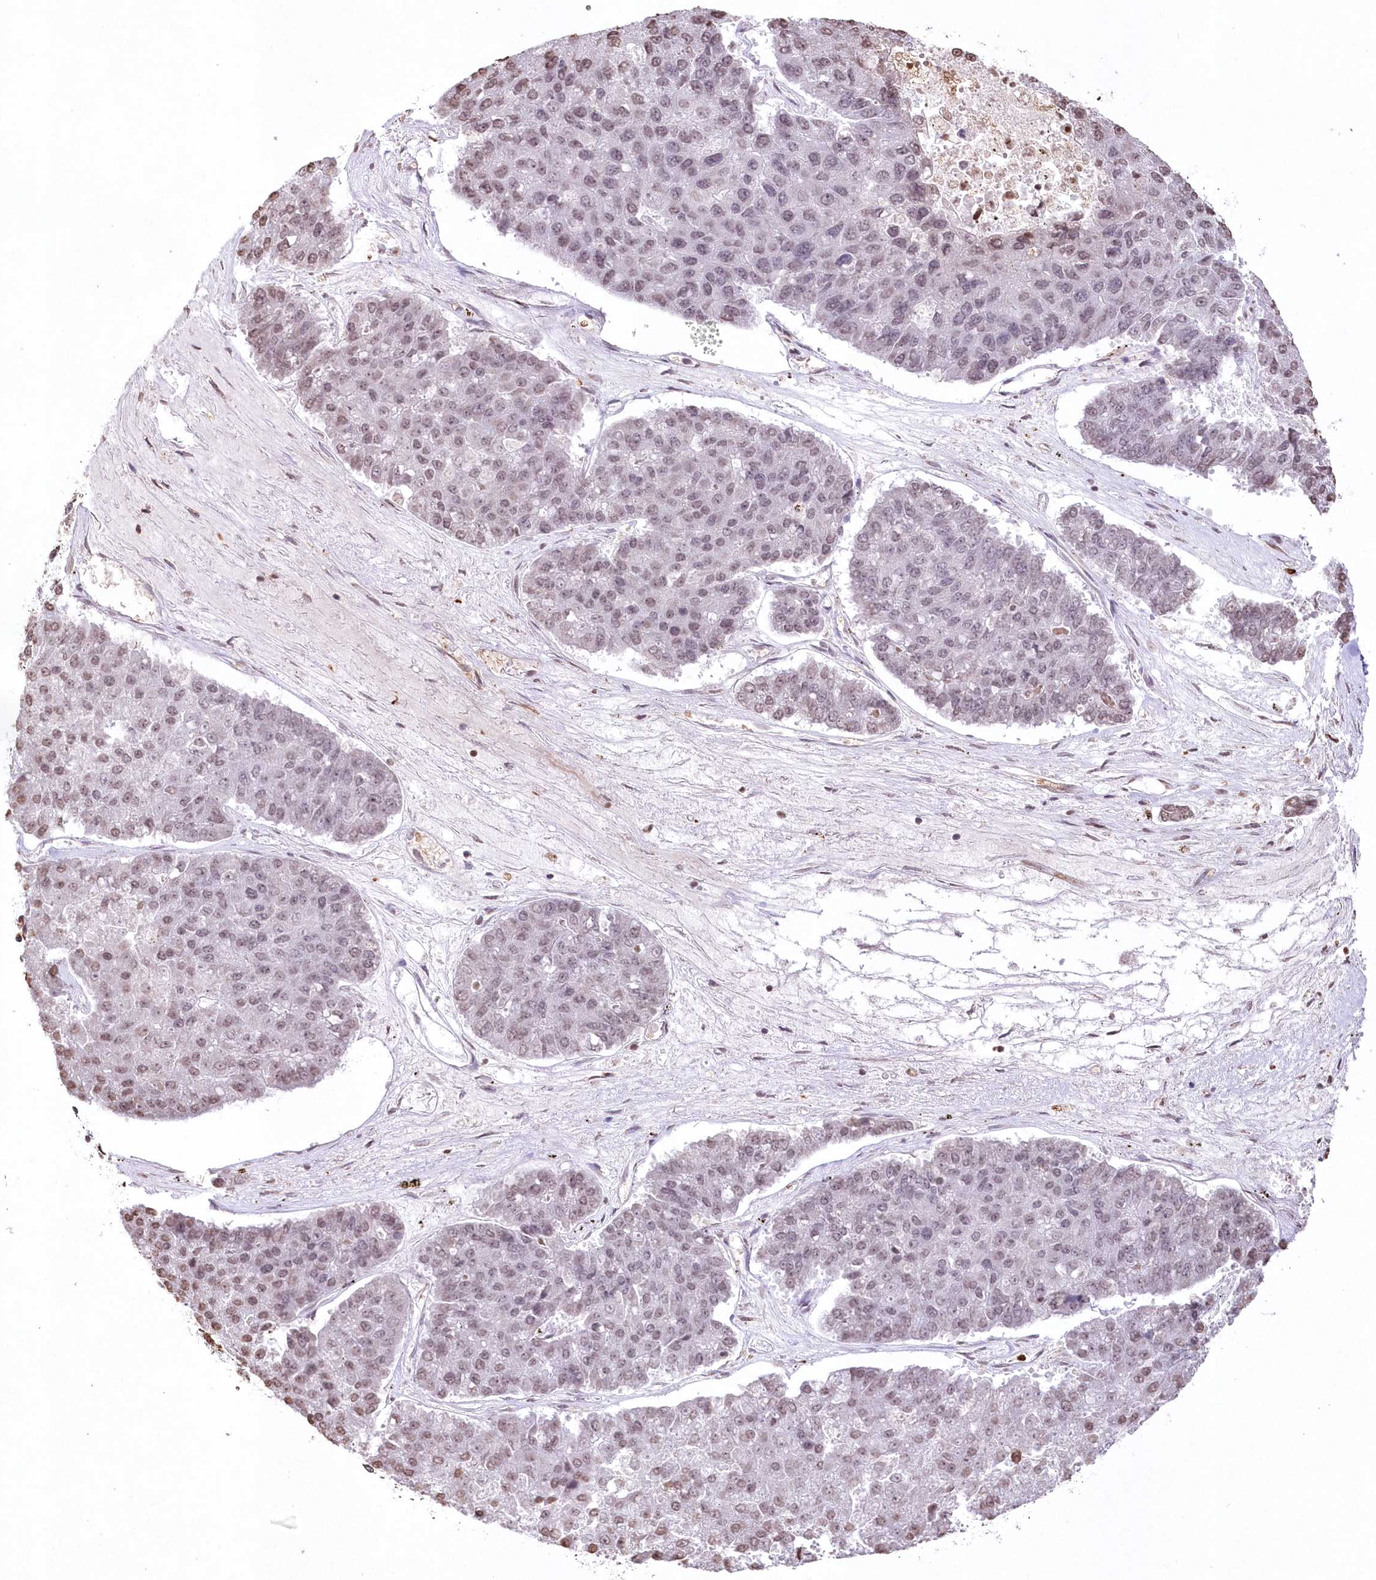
{"staining": {"intensity": "moderate", "quantity": "<25%", "location": "nuclear"}, "tissue": "pancreatic cancer", "cell_type": "Tumor cells", "image_type": "cancer", "snomed": [{"axis": "morphology", "description": "Adenocarcinoma, NOS"}, {"axis": "topography", "description": "Pancreas"}], "caption": "The immunohistochemical stain highlights moderate nuclear staining in tumor cells of pancreatic cancer (adenocarcinoma) tissue.", "gene": "RBM27", "patient": {"sex": "male", "age": 50}}